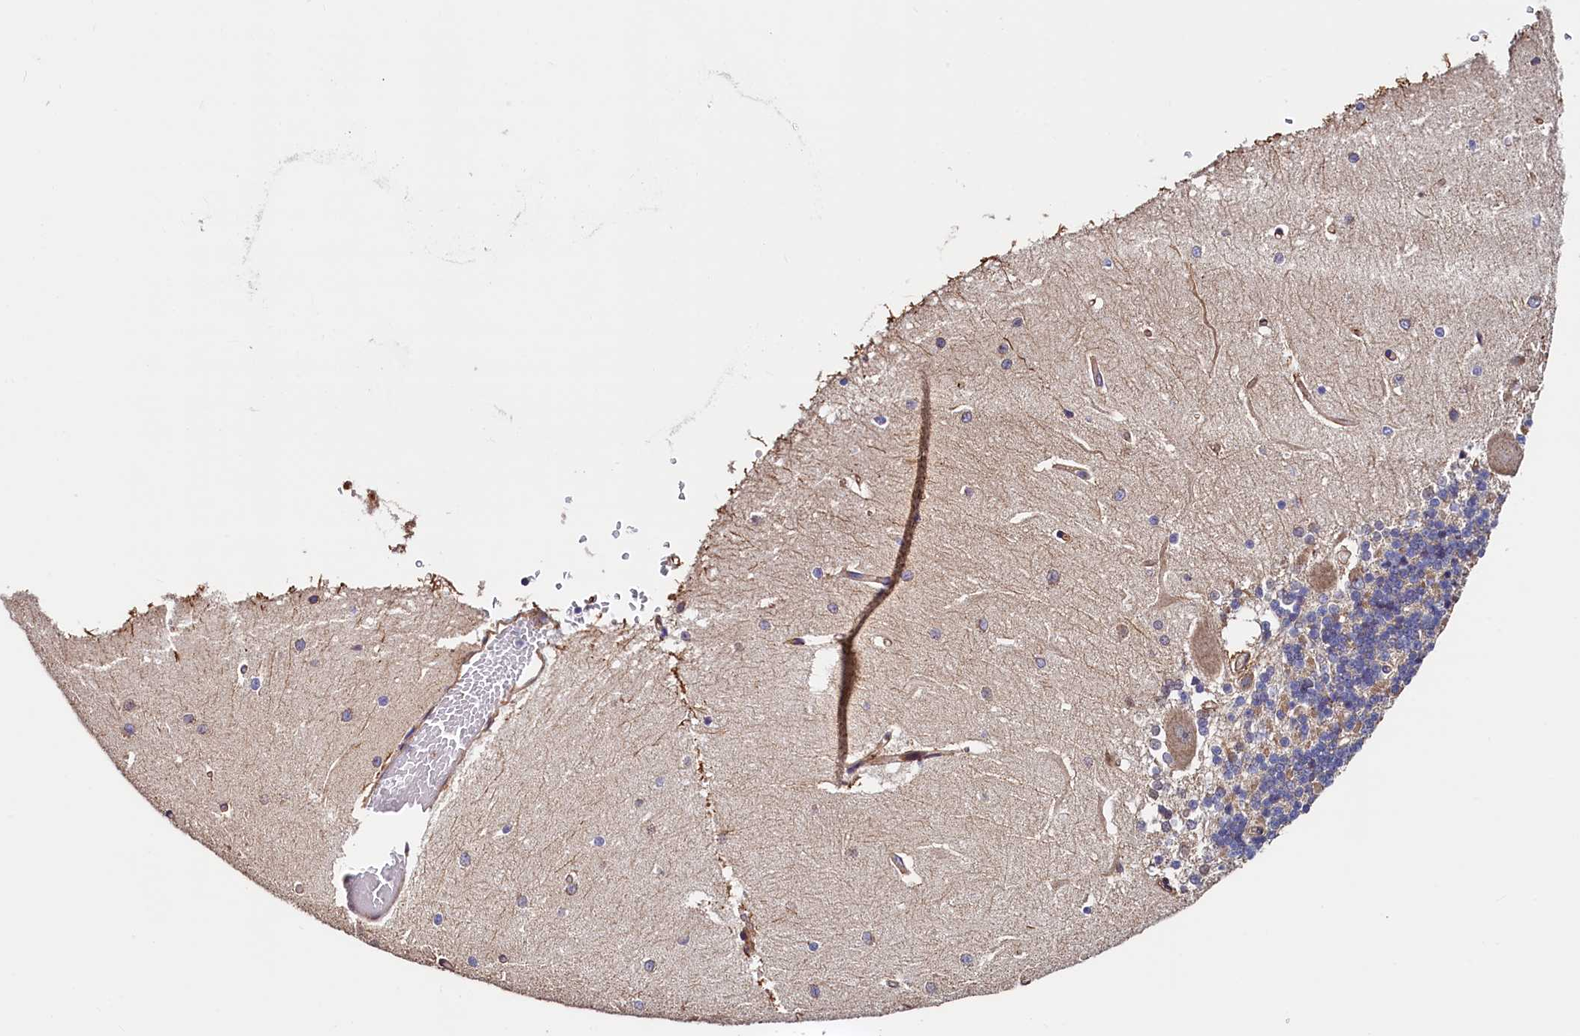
{"staining": {"intensity": "negative", "quantity": "none", "location": "none"}, "tissue": "cerebellum", "cell_type": "Cells in granular layer", "image_type": "normal", "snomed": [{"axis": "morphology", "description": "Normal tissue, NOS"}, {"axis": "topography", "description": "Cerebellum"}], "caption": "IHC photomicrograph of normal cerebellum: cerebellum stained with DAB (3,3'-diaminobenzidine) reveals no significant protein positivity in cells in granular layer.", "gene": "ATXN2L", "patient": {"sex": "male", "age": 37}}